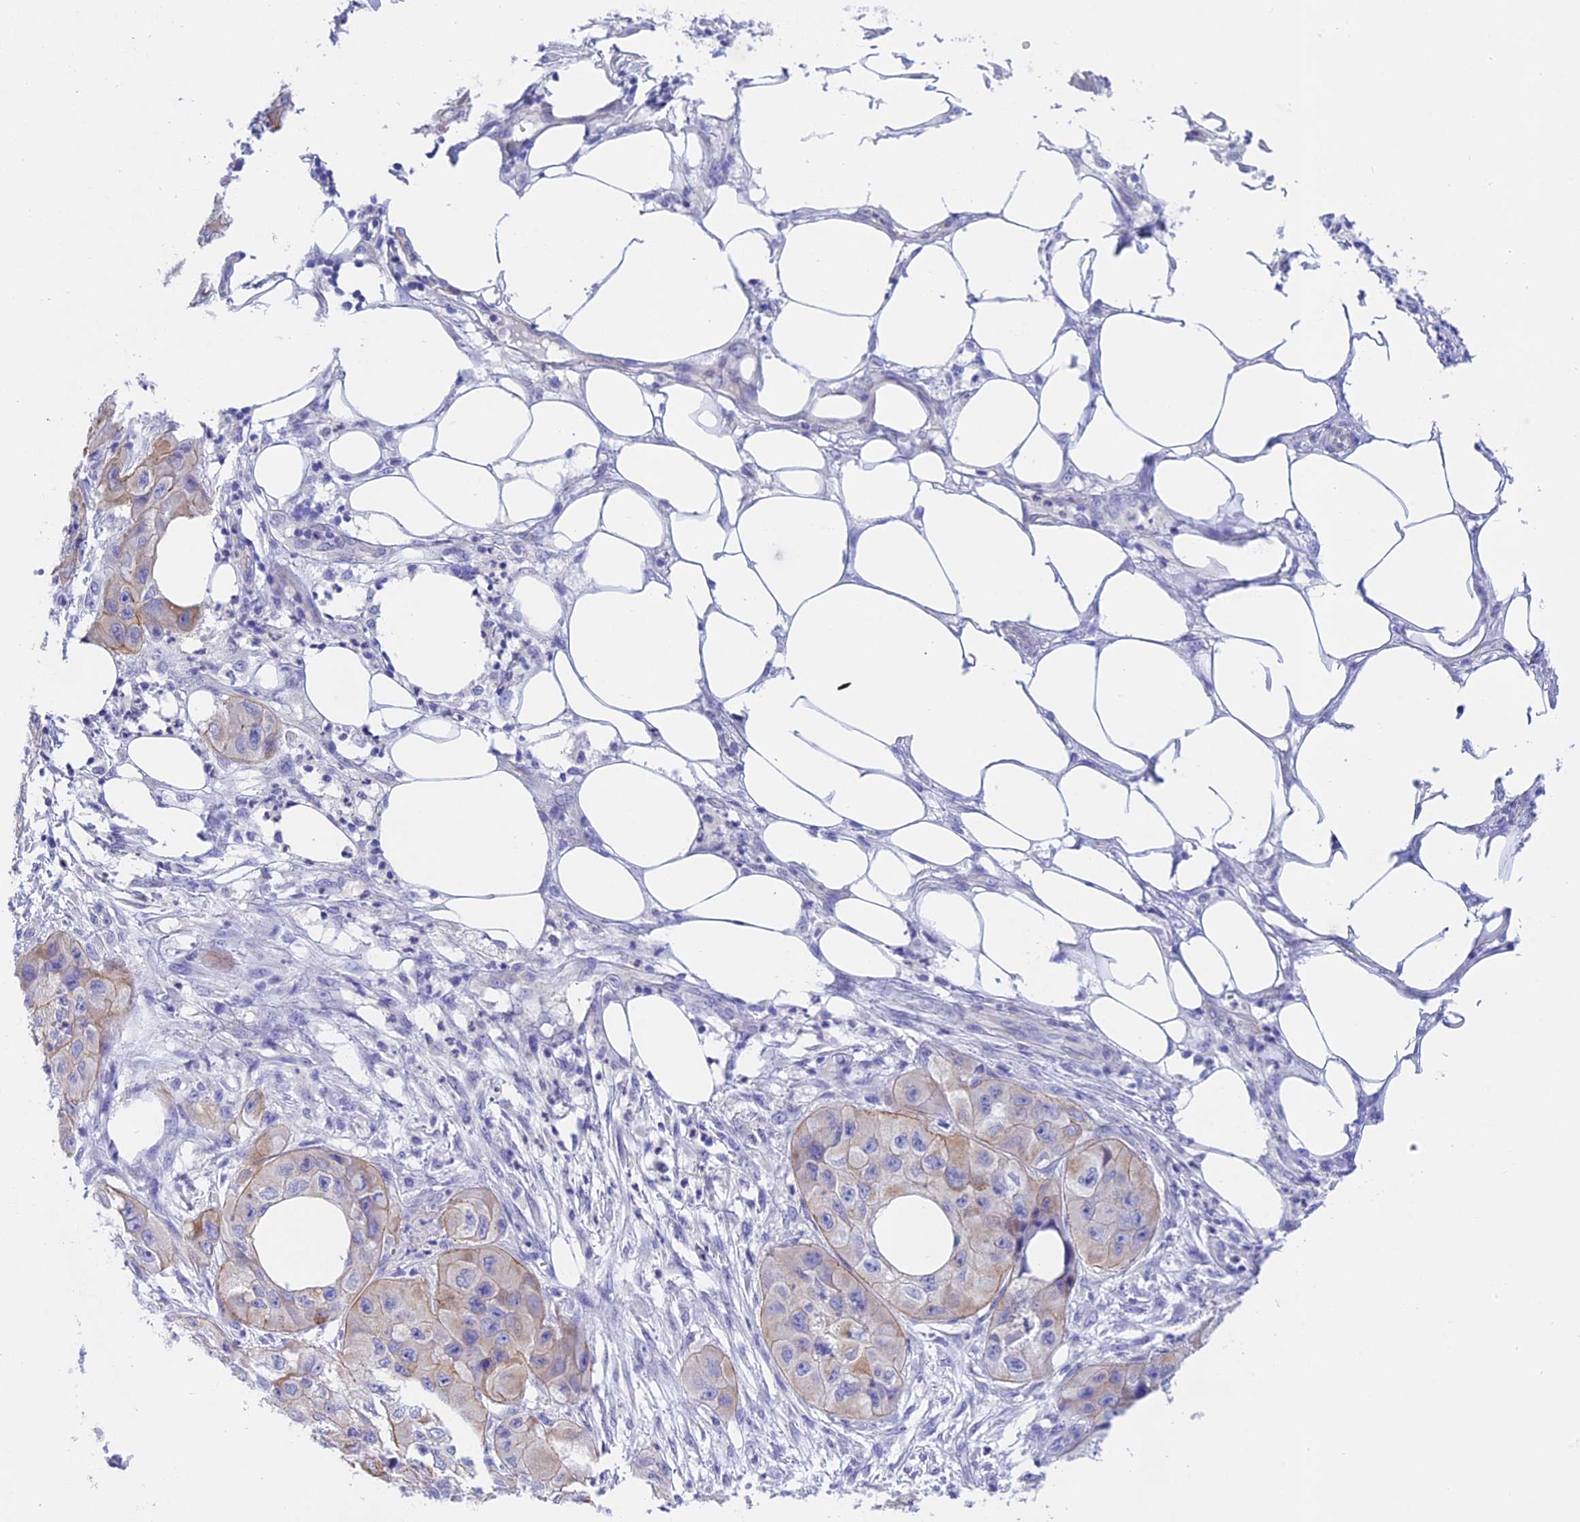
{"staining": {"intensity": "negative", "quantity": "none", "location": "none"}, "tissue": "skin cancer", "cell_type": "Tumor cells", "image_type": "cancer", "snomed": [{"axis": "morphology", "description": "Squamous cell carcinoma, NOS"}, {"axis": "topography", "description": "Skin"}, {"axis": "topography", "description": "Subcutis"}], "caption": "Squamous cell carcinoma (skin) was stained to show a protein in brown. There is no significant staining in tumor cells. Nuclei are stained in blue.", "gene": "C17orf67", "patient": {"sex": "male", "age": 73}}